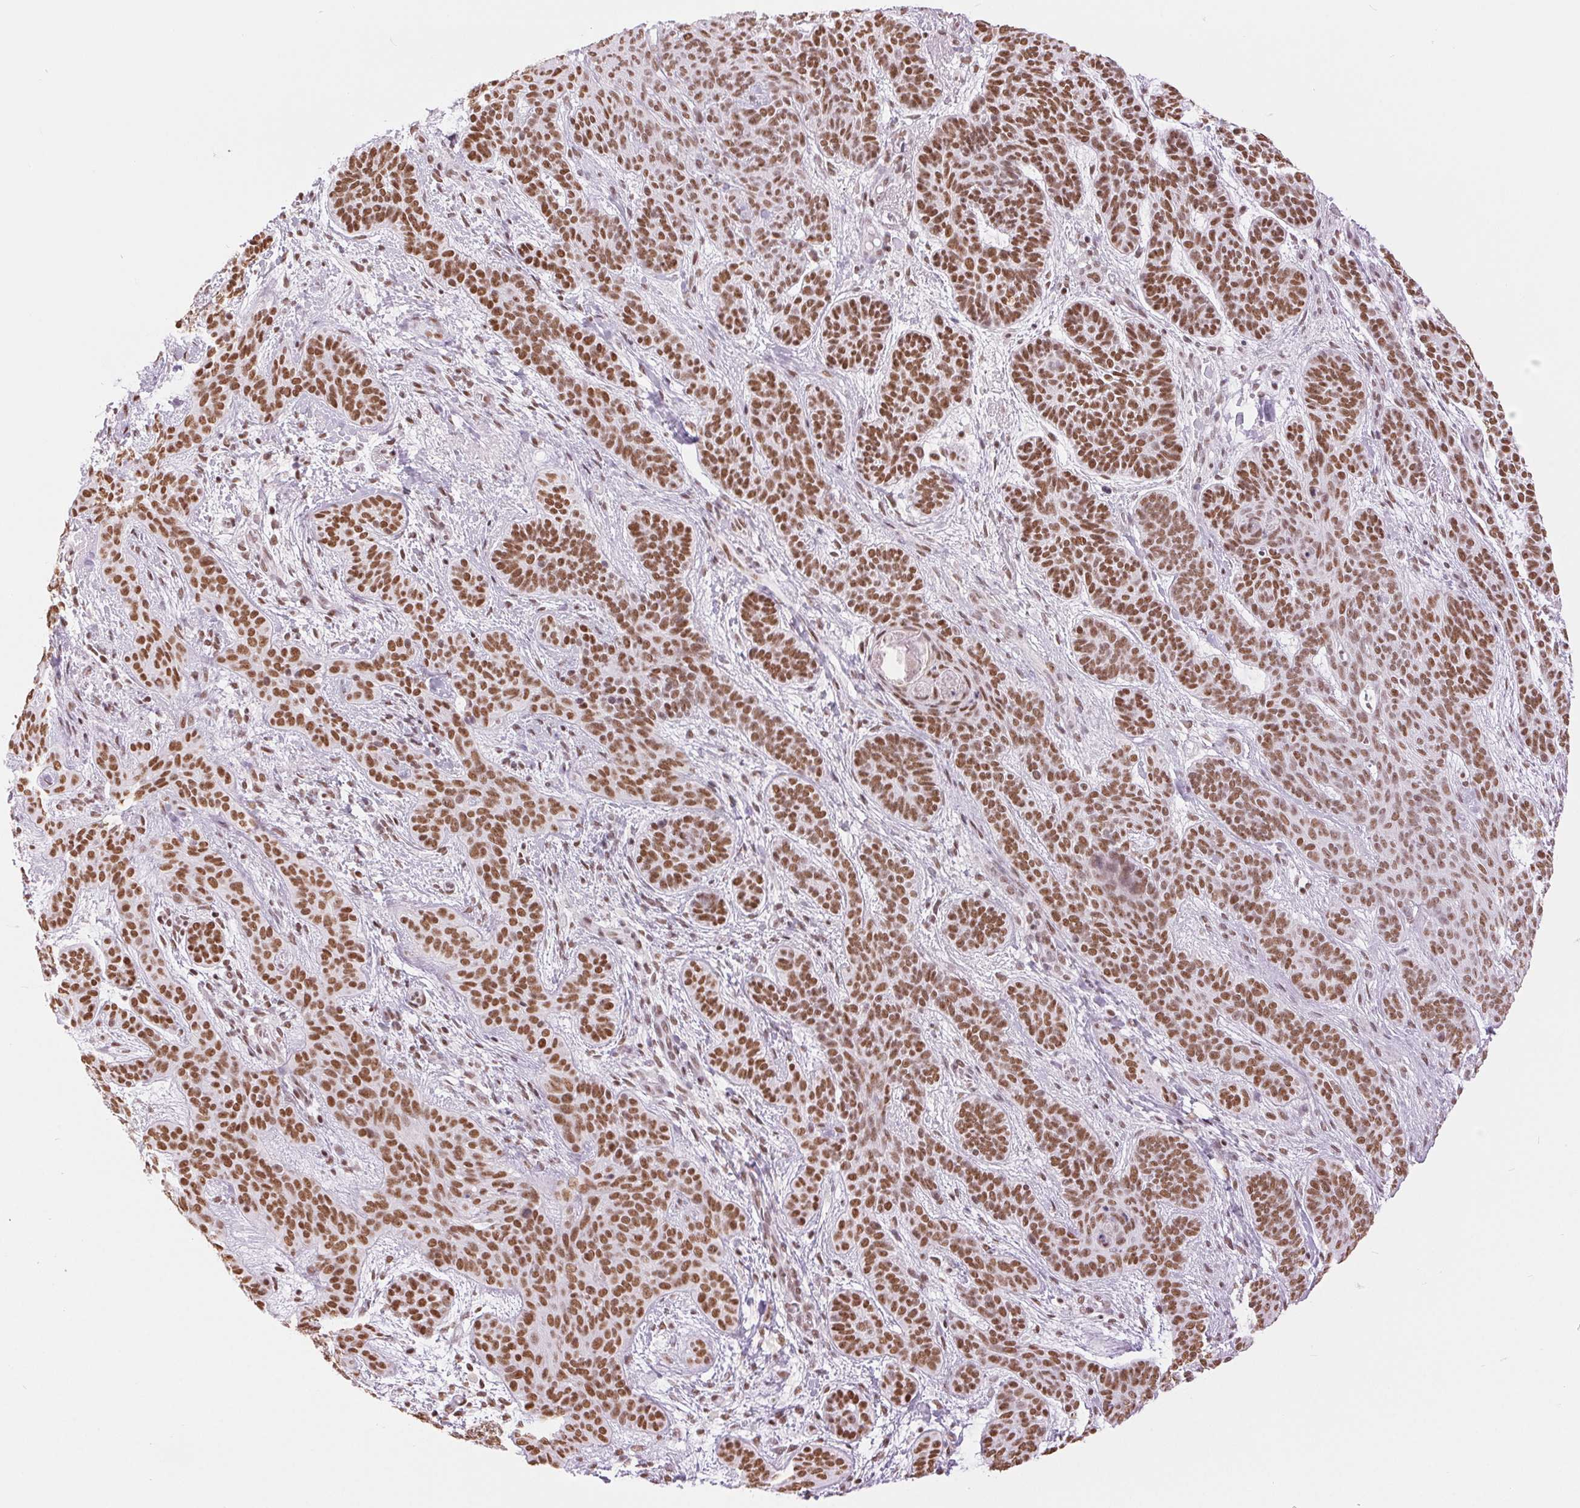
{"staining": {"intensity": "strong", "quantity": ">75%", "location": "nuclear"}, "tissue": "skin cancer", "cell_type": "Tumor cells", "image_type": "cancer", "snomed": [{"axis": "morphology", "description": "Basal cell carcinoma"}, {"axis": "topography", "description": "Skin"}], "caption": "Protein staining displays strong nuclear positivity in approximately >75% of tumor cells in skin basal cell carcinoma. (DAB (3,3'-diaminobenzidine) IHC with brightfield microscopy, high magnification).", "gene": "ZFR2", "patient": {"sex": "female", "age": 82}}